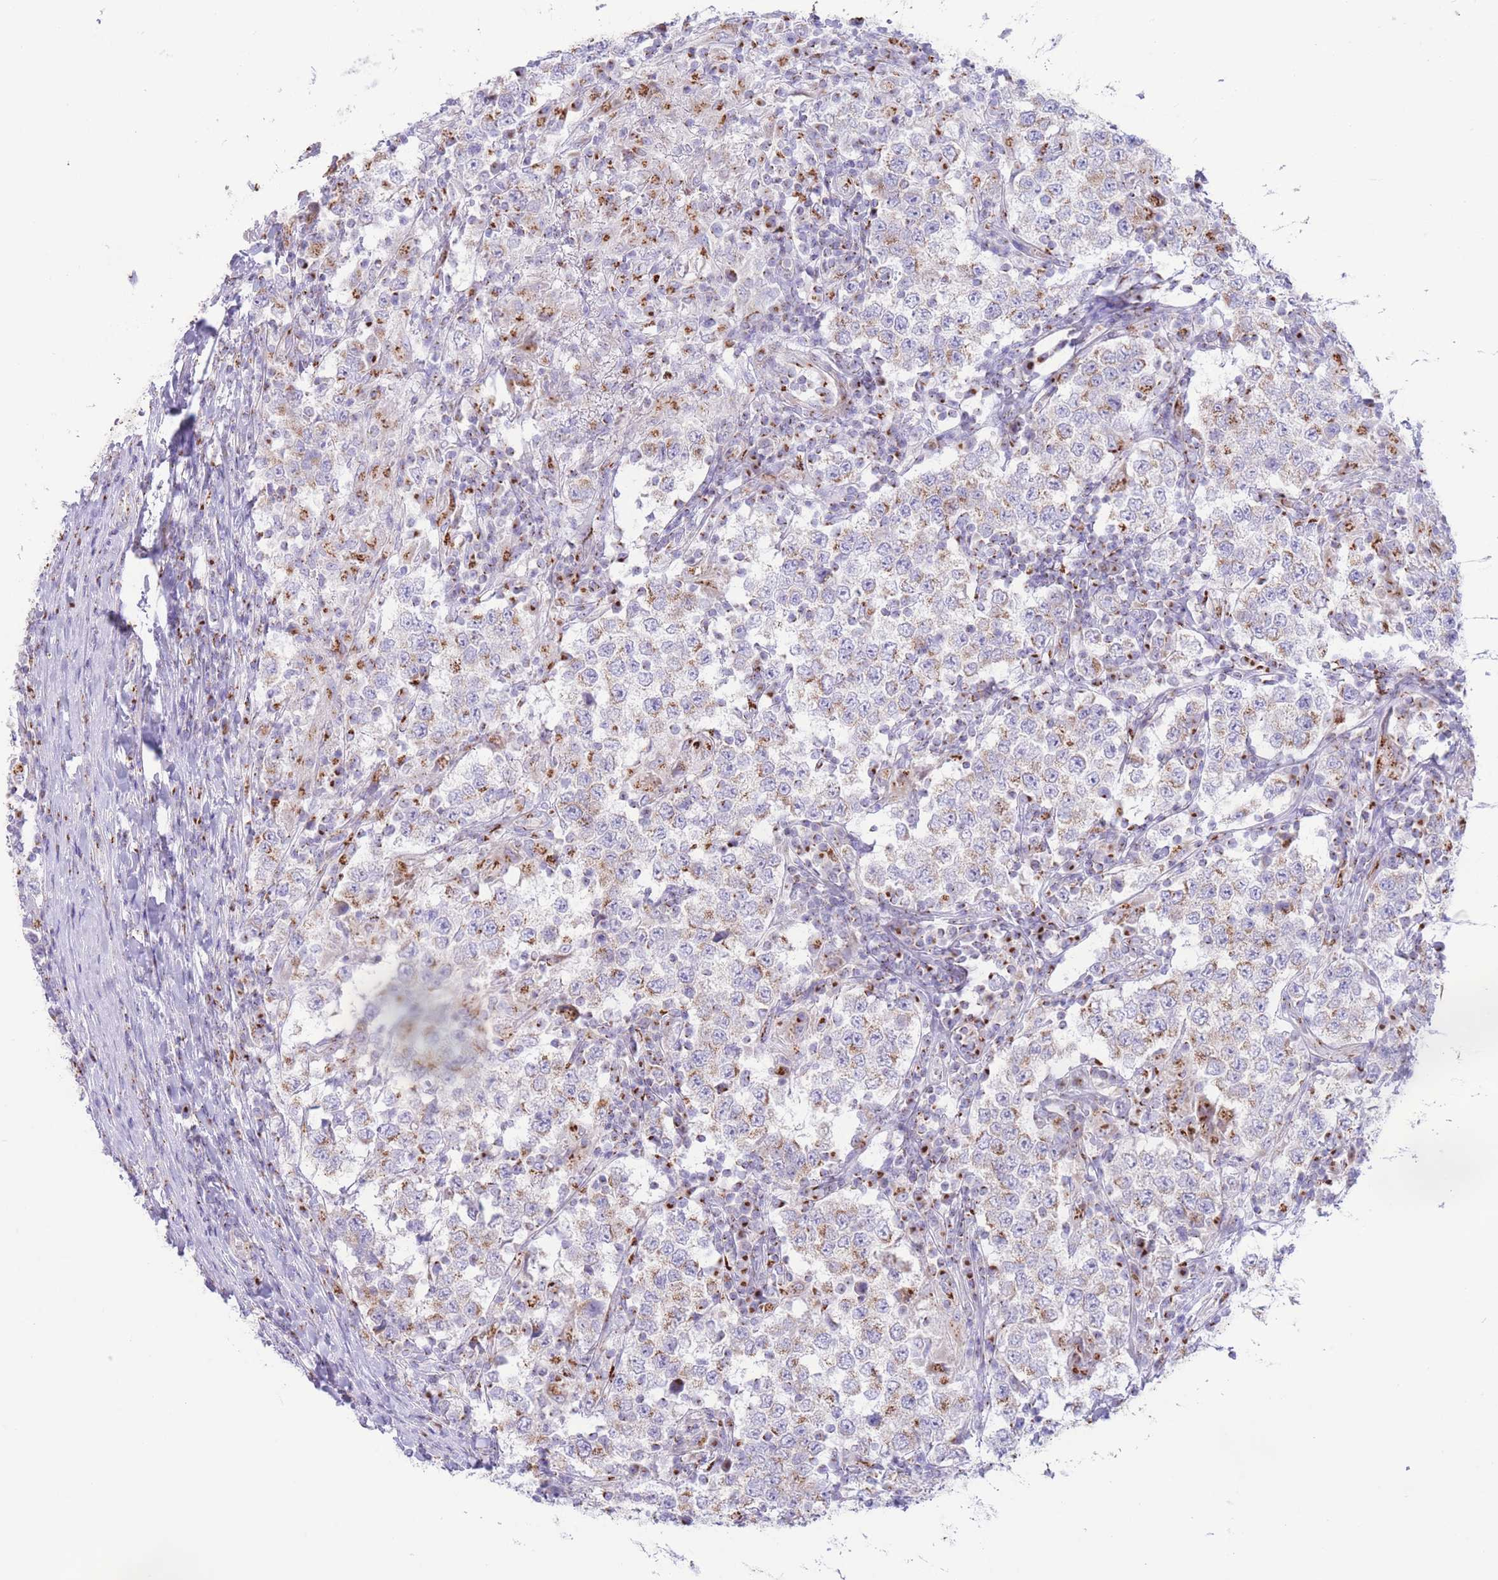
{"staining": {"intensity": "strong", "quantity": "25%-75%", "location": "cytoplasmic/membranous"}, "tissue": "testis cancer", "cell_type": "Tumor cells", "image_type": "cancer", "snomed": [{"axis": "morphology", "description": "Seminoma, NOS"}, {"axis": "morphology", "description": "Carcinoma, Embryonal, NOS"}, {"axis": "topography", "description": "Testis"}], "caption": "Strong cytoplasmic/membranous expression for a protein is identified in approximately 25%-75% of tumor cells of embryonal carcinoma (testis) using immunohistochemistry (IHC).", "gene": "MPND", "patient": {"sex": "male", "age": 41}}